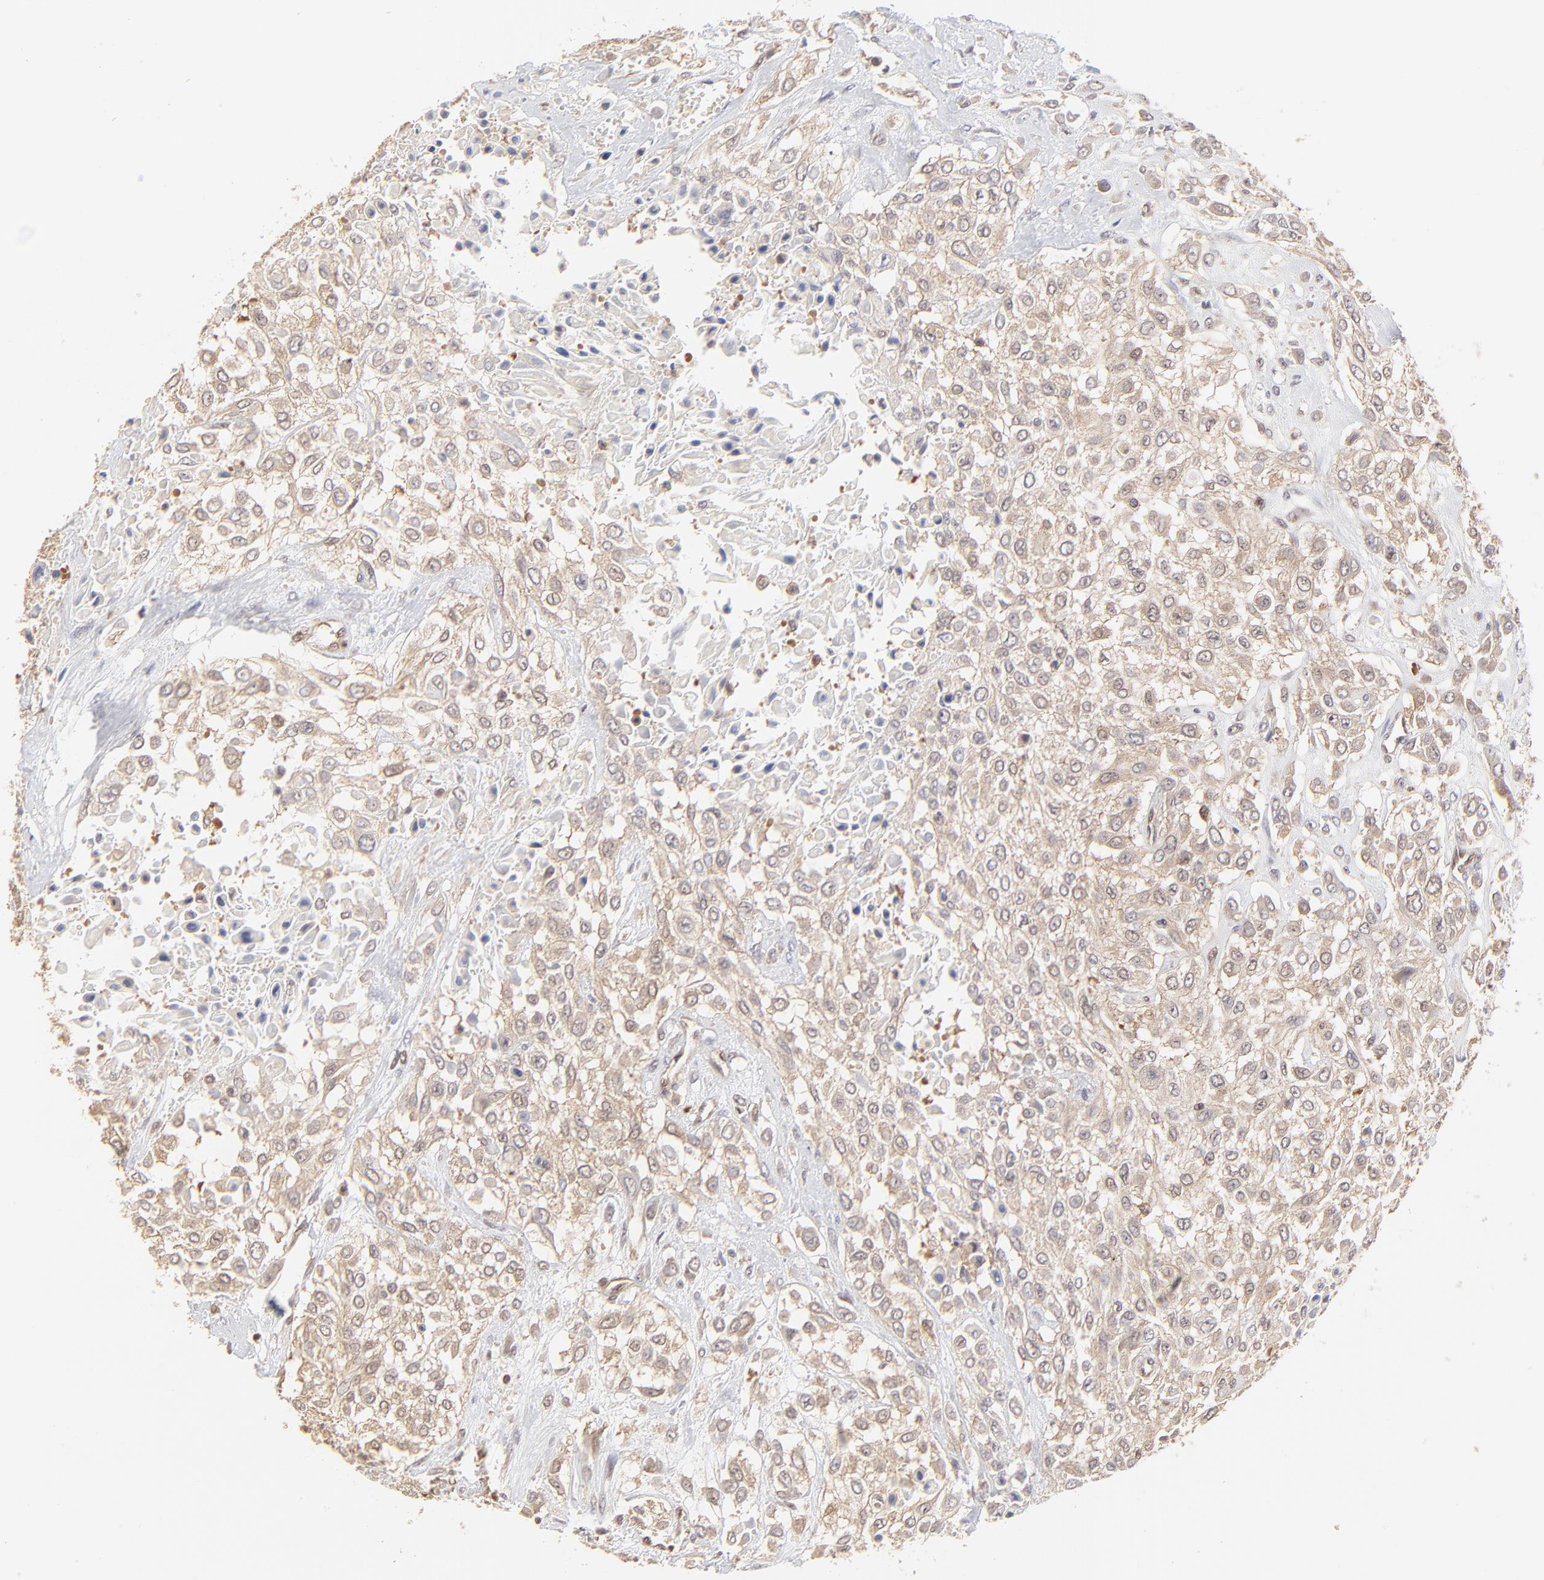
{"staining": {"intensity": "weak", "quantity": ">75%", "location": "cytoplasmic/membranous"}, "tissue": "urothelial cancer", "cell_type": "Tumor cells", "image_type": "cancer", "snomed": [{"axis": "morphology", "description": "Urothelial carcinoma, High grade"}, {"axis": "topography", "description": "Urinary bladder"}], "caption": "Urothelial cancer tissue demonstrates weak cytoplasmic/membranous staining in about >75% of tumor cells, visualized by immunohistochemistry. The staining is performed using DAB brown chromogen to label protein expression. The nuclei are counter-stained blue using hematoxylin.", "gene": "CASP3", "patient": {"sex": "male", "age": 57}}